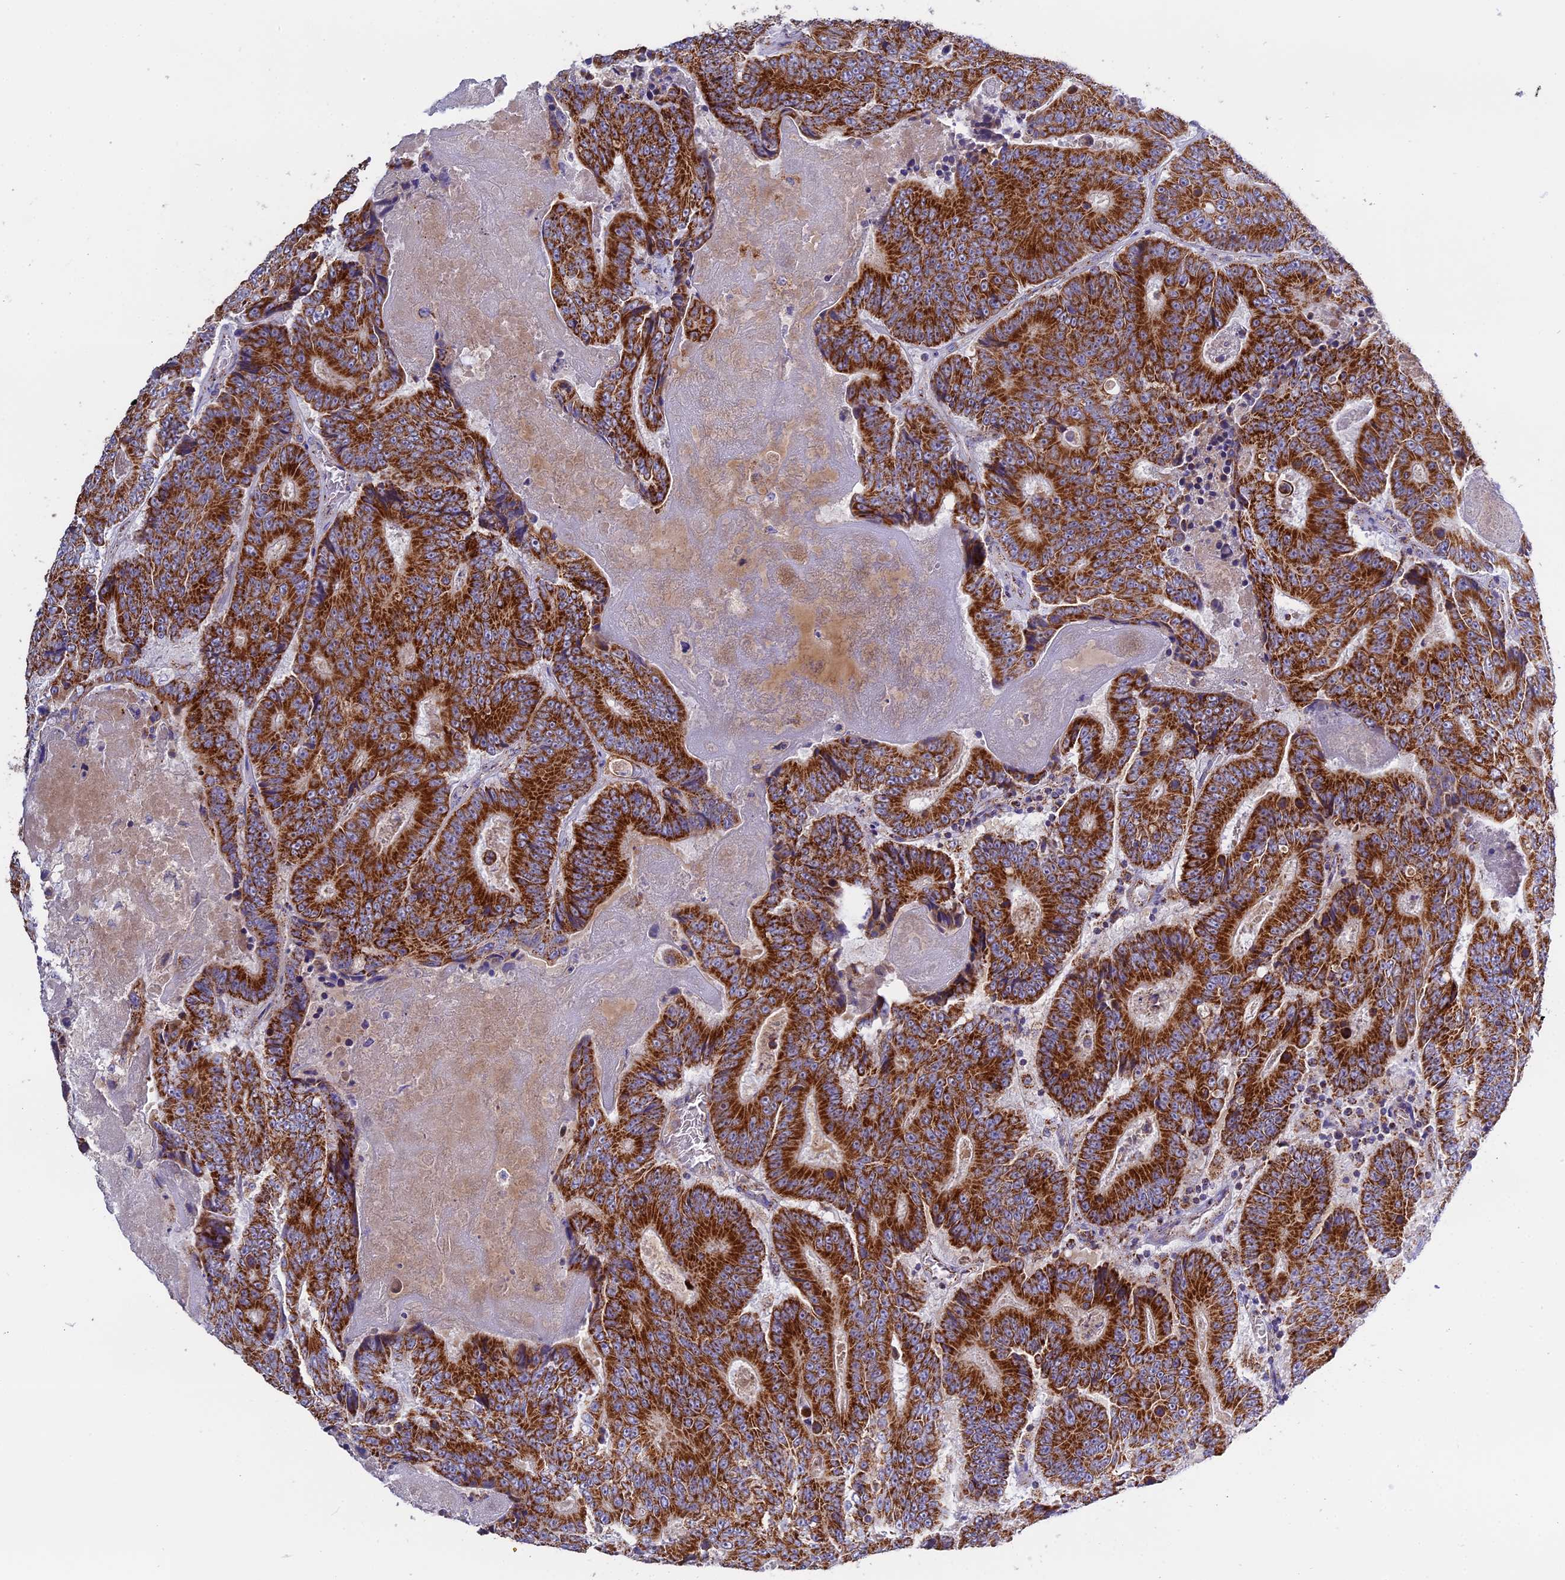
{"staining": {"intensity": "strong", "quantity": ">75%", "location": "cytoplasmic/membranous"}, "tissue": "colorectal cancer", "cell_type": "Tumor cells", "image_type": "cancer", "snomed": [{"axis": "morphology", "description": "Adenocarcinoma, NOS"}, {"axis": "topography", "description": "Colon"}], "caption": "About >75% of tumor cells in colorectal cancer (adenocarcinoma) exhibit strong cytoplasmic/membranous protein positivity as visualized by brown immunohistochemical staining.", "gene": "MRPS34", "patient": {"sex": "male", "age": 83}}